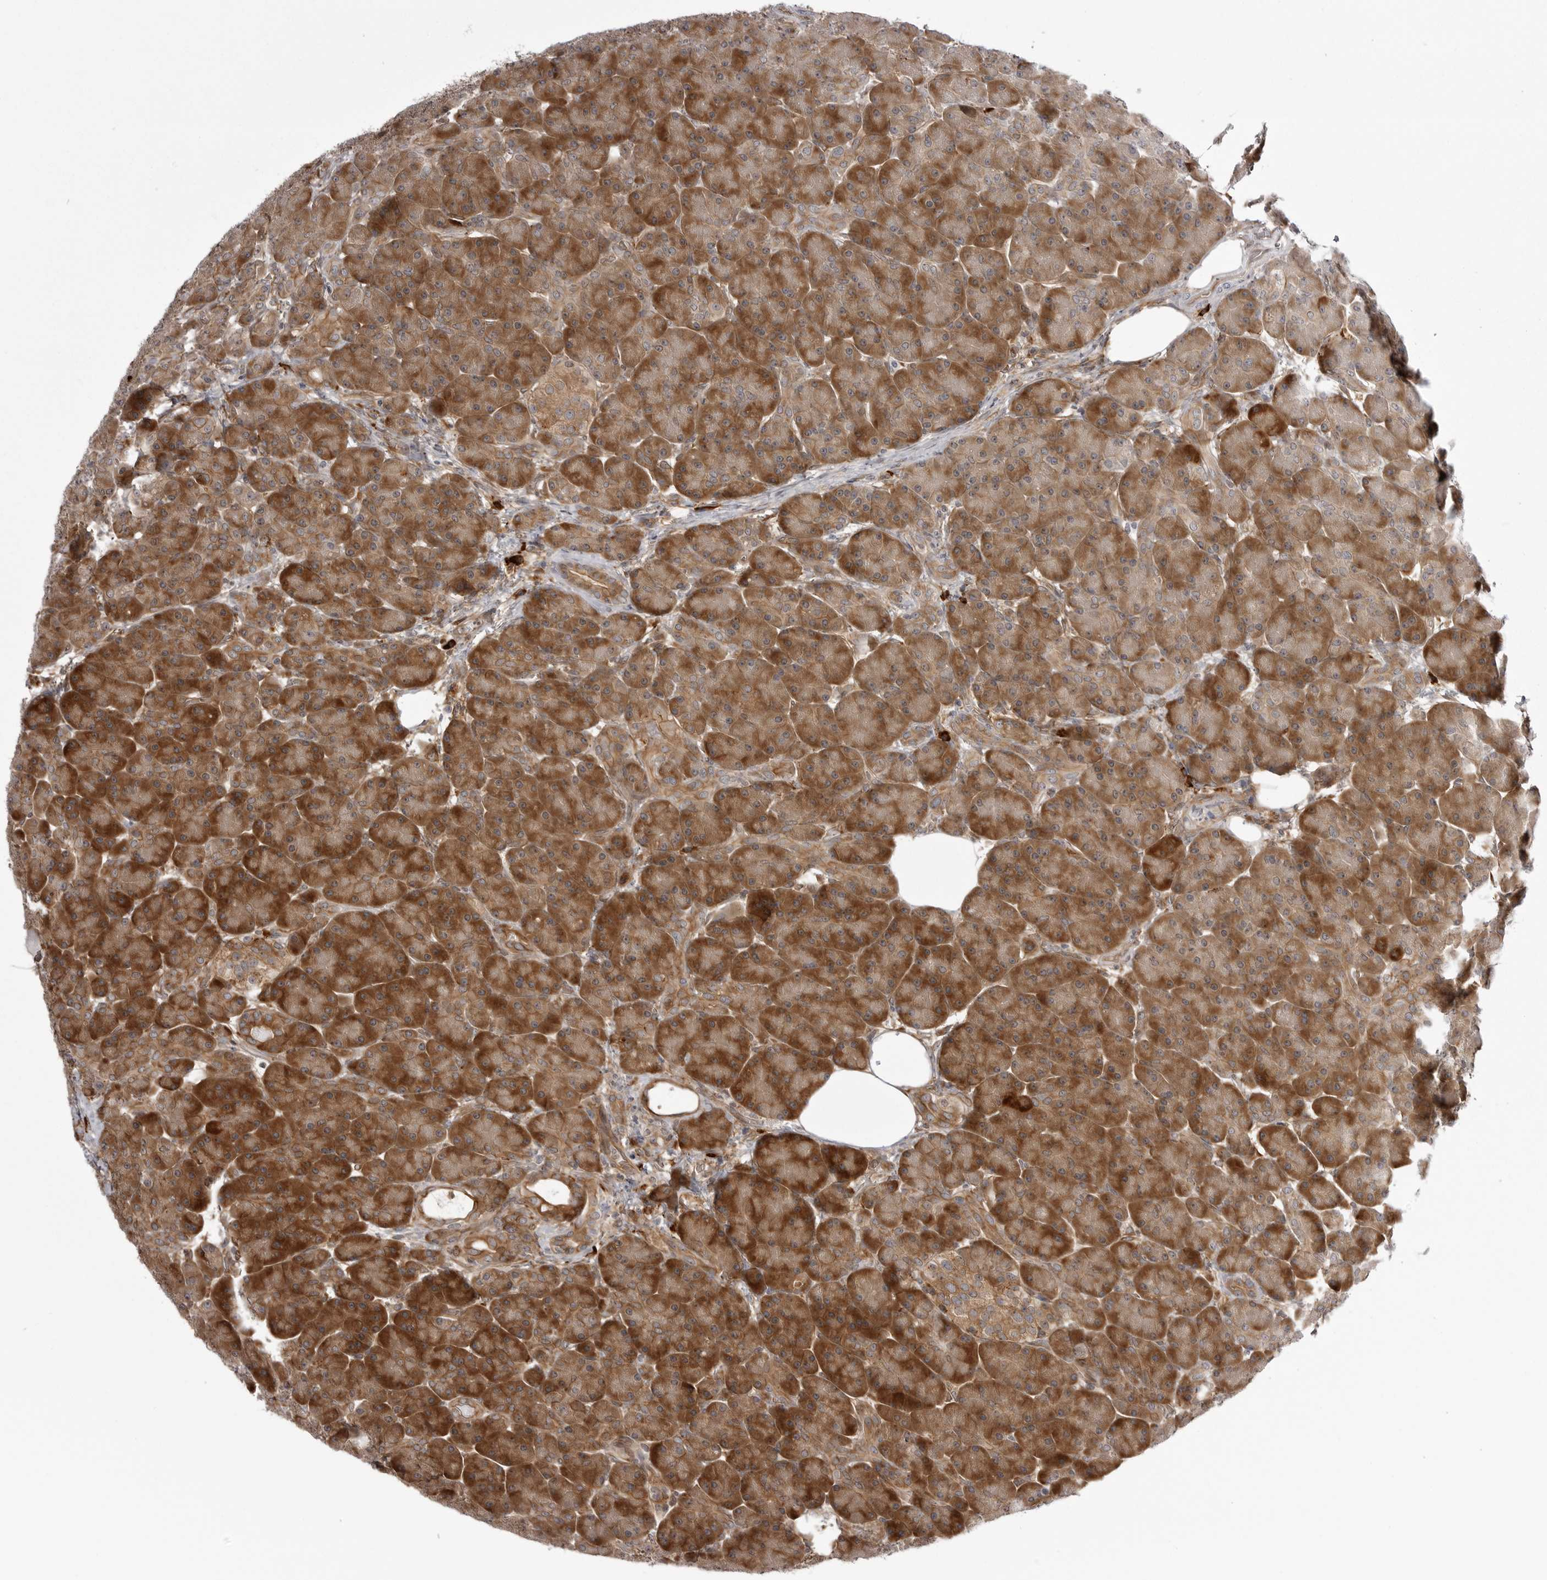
{"staining": {"intensity": "strong", "quantity": "25%-75%", "location": "cytoplasmic/membranous"}, "tissue": "pancreas", "cell_type": "Exocrine glandular cells", "image_type": "normal", "snomed": [{"axis": "morphology", "description": "Normal tissue, NOS"}, {"axis": "topography", "description": "Pancreas"}], "caption": "This histopathology image shows immunohistochemistry (IHC) staining of unremarkable human pancreas, with high strong cytoplasmic/membranous staining in approximately 25%-75% of exocrine glandular cells.", "gene": "ARL5A", "patient": {"sex": "male", "age": 63}}